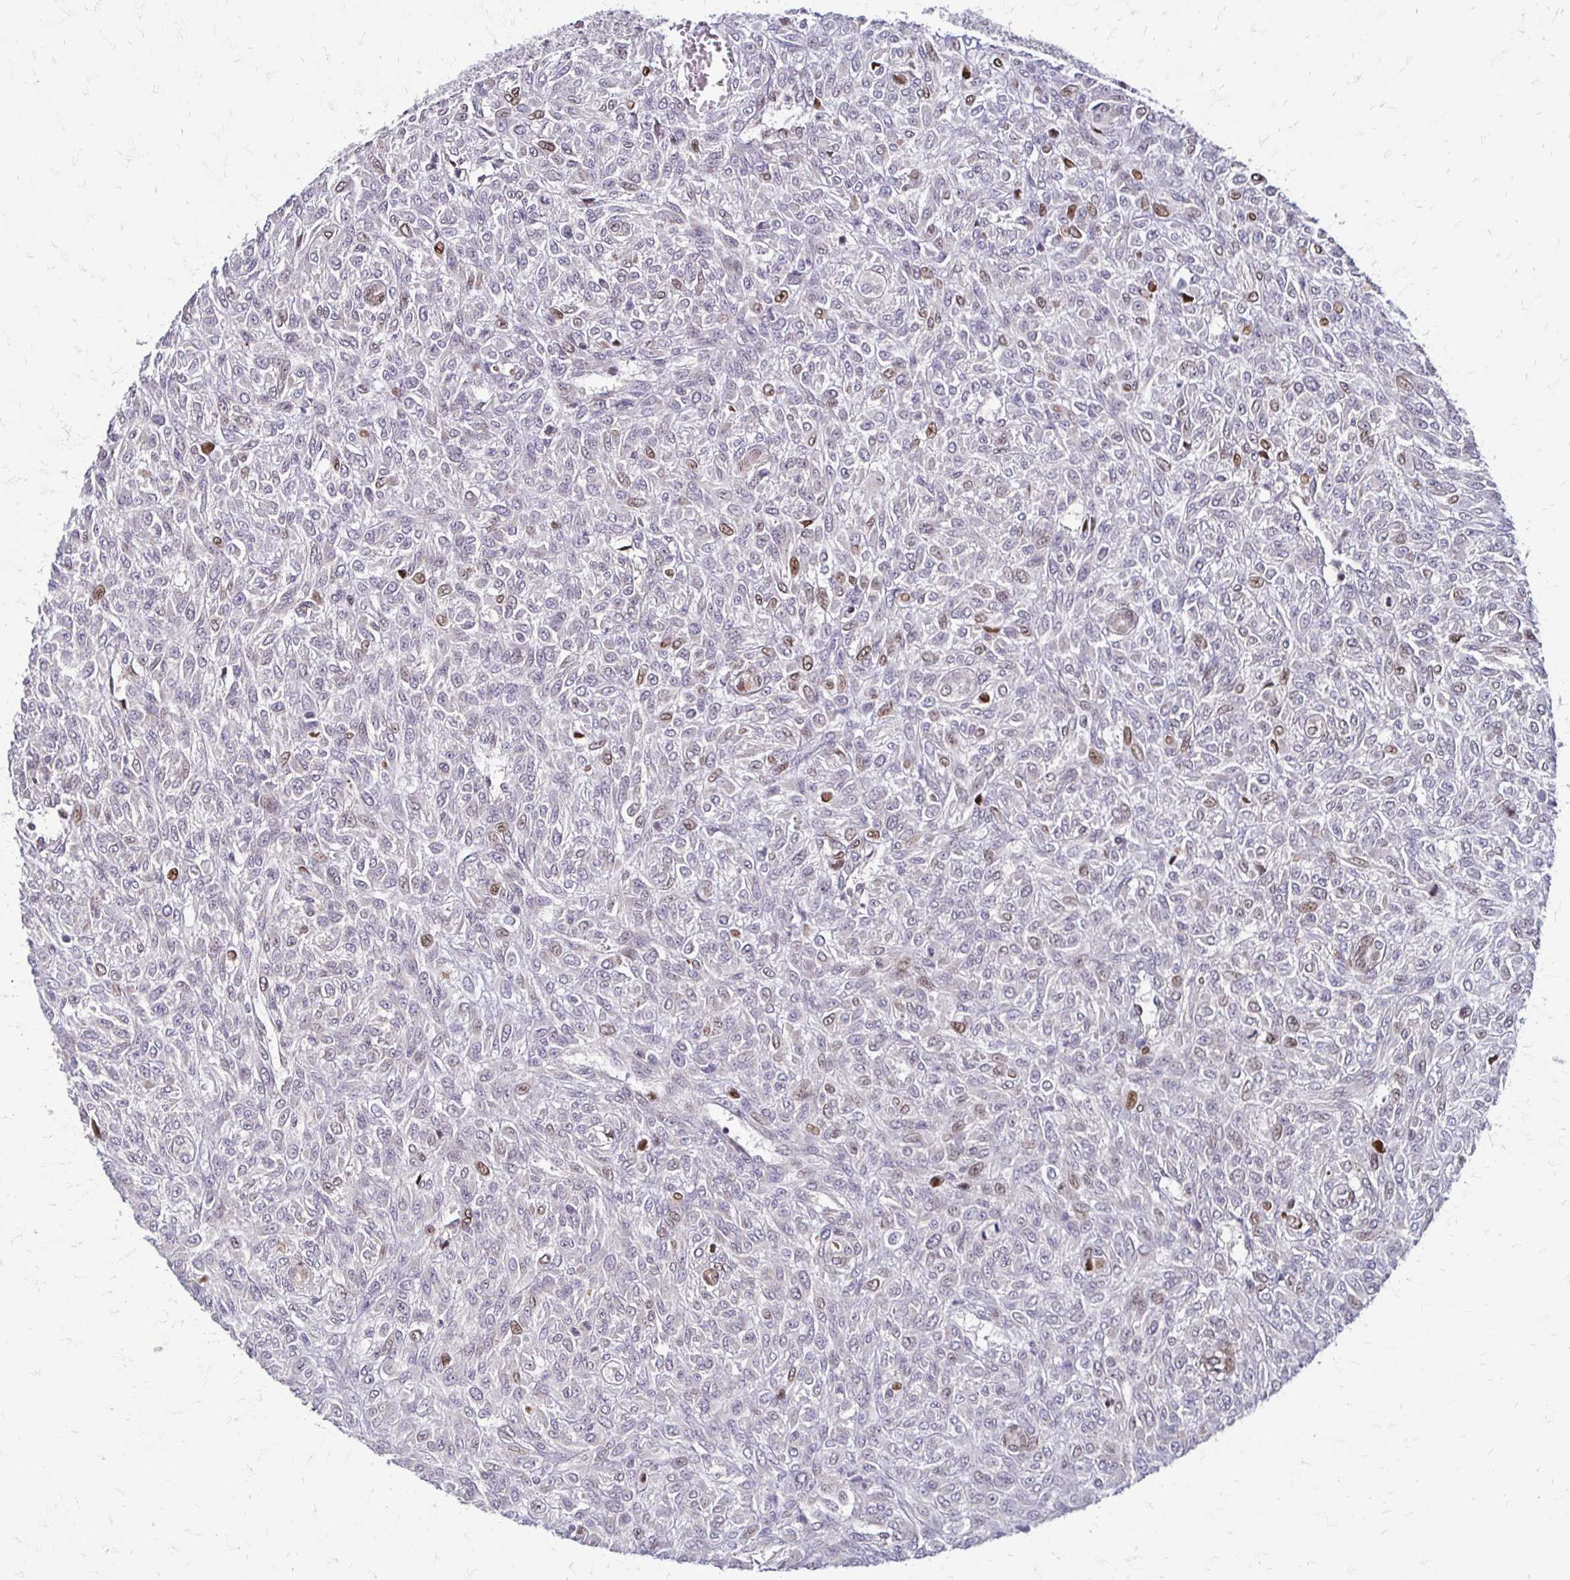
{"staining": {"intensity": "moderate", "quantity": "<25%", "location": "nuclear"}, "tissue": "renal cancer", "cell_type": "Tumor cells", "image_type": "cancer", "snomed": [{"axis": "morphology", "description": "Adenocarcinoma, NOS"}, {"axis": "topography", "description": "Kidney"}], "caption": "The histopathology image reveals immunohistochemical staining of adenocarcinoma (renal). There is moderate nuclear staining is present in approximately <25% of tumor cells. The protein is stained brown, and the nuclei are stained in blue (DAB IHC with brightfield microscopy, high magnification).", "gene": "TRIR", "patient": {"sex": "male", "age": 58}}